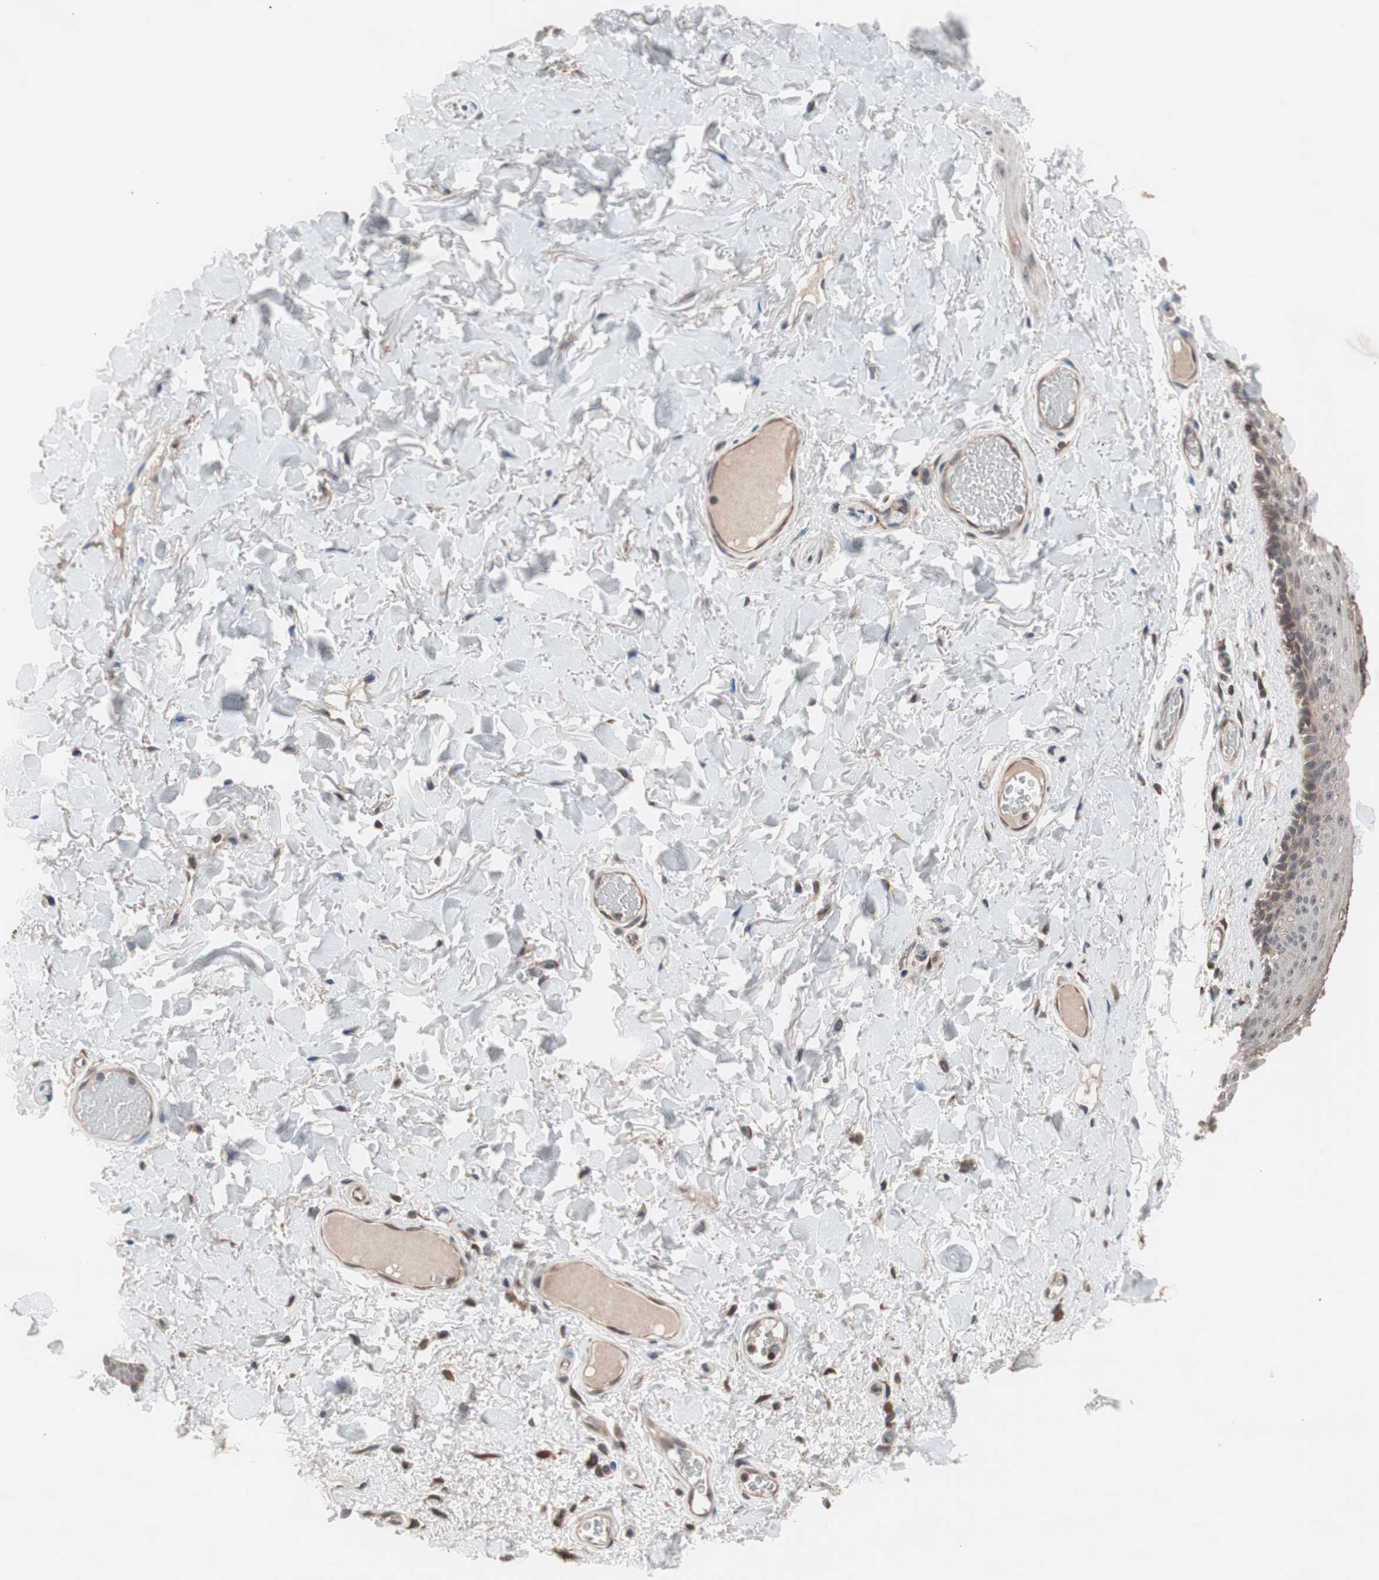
{"staining": {"intensity": "weak", "quantity": "25%-75%", "location": "cytoplasmic/membranous,nuclear"}, "tissue": "skin", "cell_type": "Epidermal cells", "image_type": "normal", "snomed": [{"axis": "morphology", "description": "Normal tissue, NOS"}, {"axis": "topography", "description": "Anal"}], "caption": "IHC (DAB (3,3'-diaminobenzidine)) staining of normal skin reveals weak cytoplasmic/membranous,nuclear protein expression in approximately 25%-75% of epidermal cells.", "gene": "IRS1", "patient": {"sex": "male", "age": 74}}